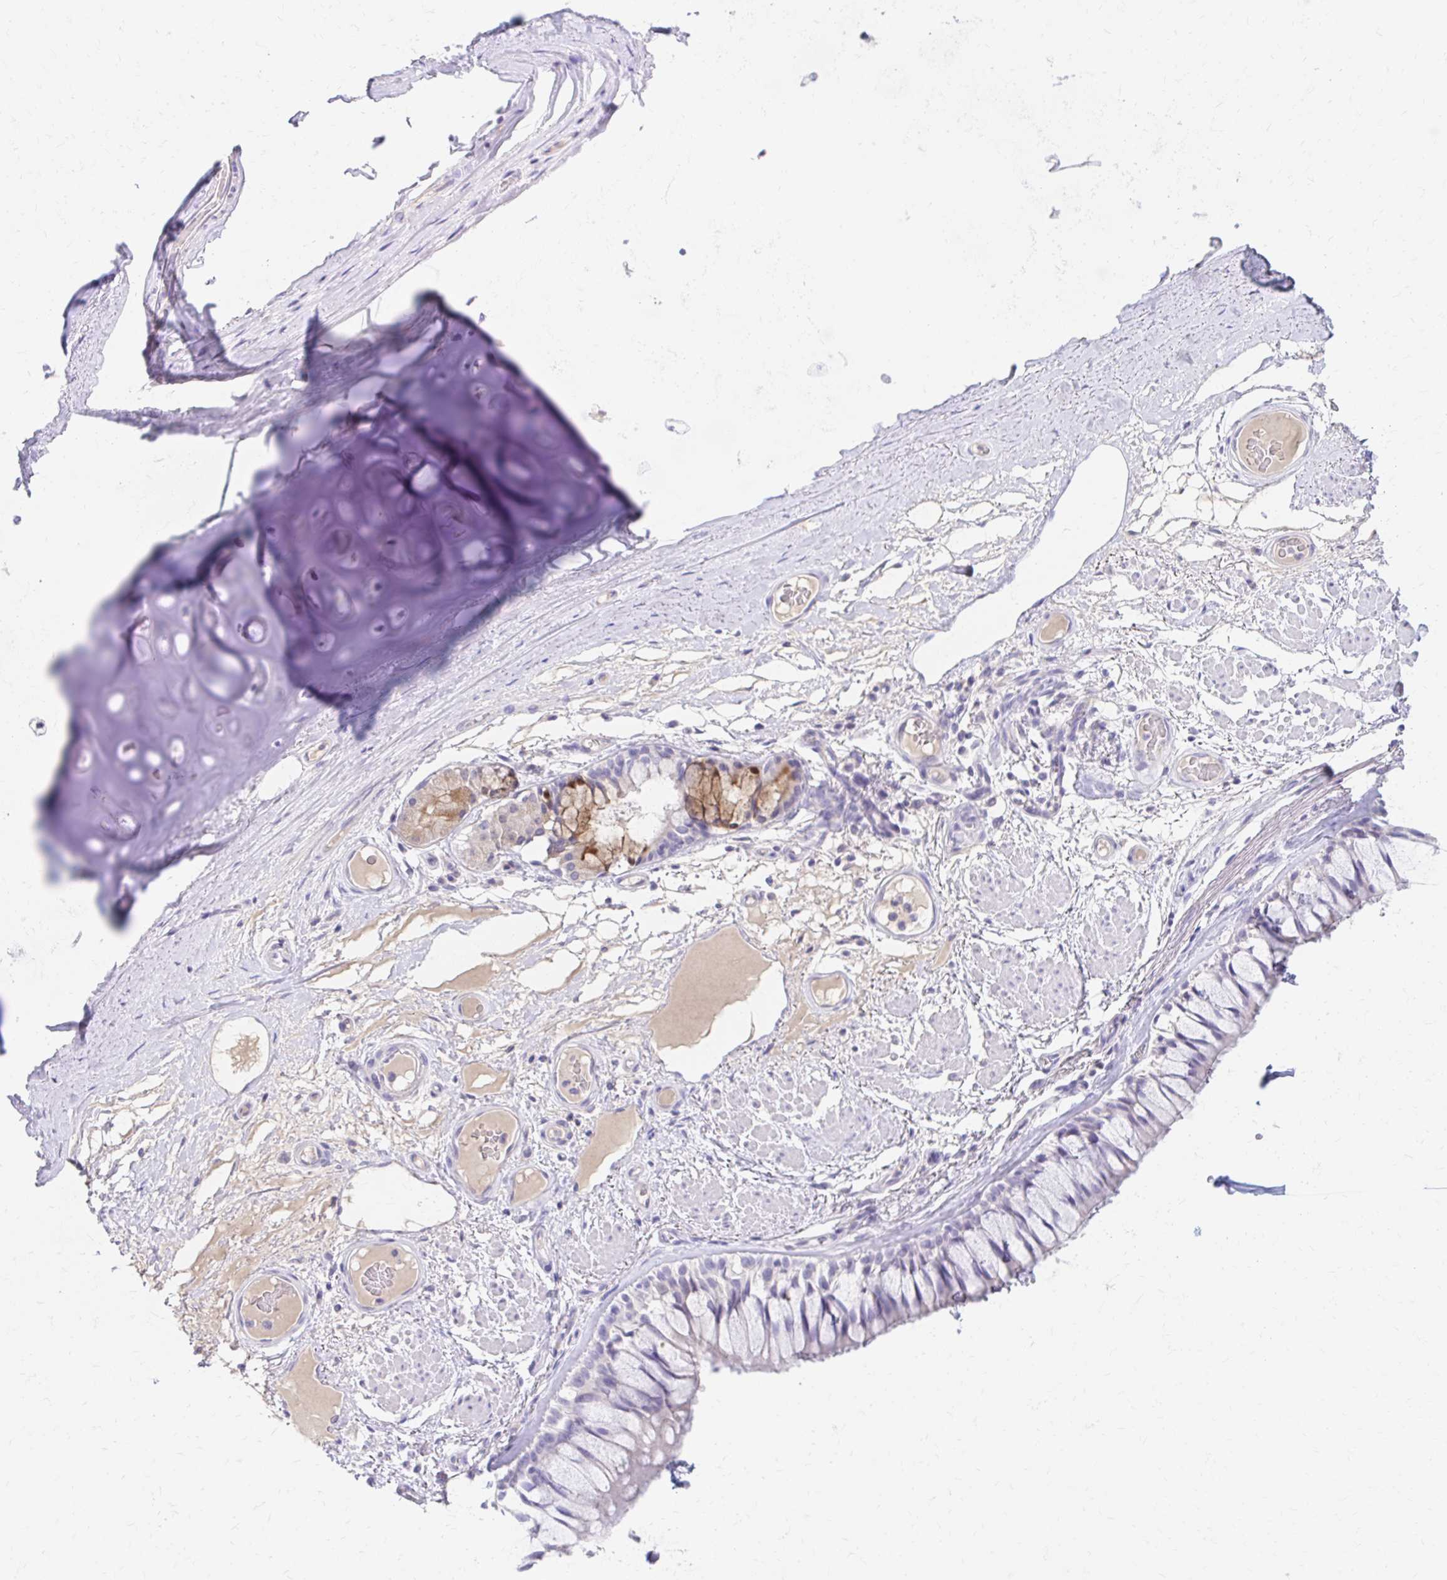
{"staining": {"intensity": "negative", "quantity": "none", "location": "none"}, "tissue": "soft tissue", "cell_type": "Chondrocytes", "image_type": "normal", "snomed": [{"axis": "morphology", "description": "Normal tissue, NOS"}, {"axis": "topography", "description": "Cartilage tissue"}, {"axis": "topography", "description": "Bronchus"}], "caption": "Normal soft tissue was stained to show a protein in brown. There is no significant expression in chondrocytes. (IHC, brightfield microscopy, high magnification).", "gene": "AZGP1", "patient": {"sex": "male", "age": 64}}